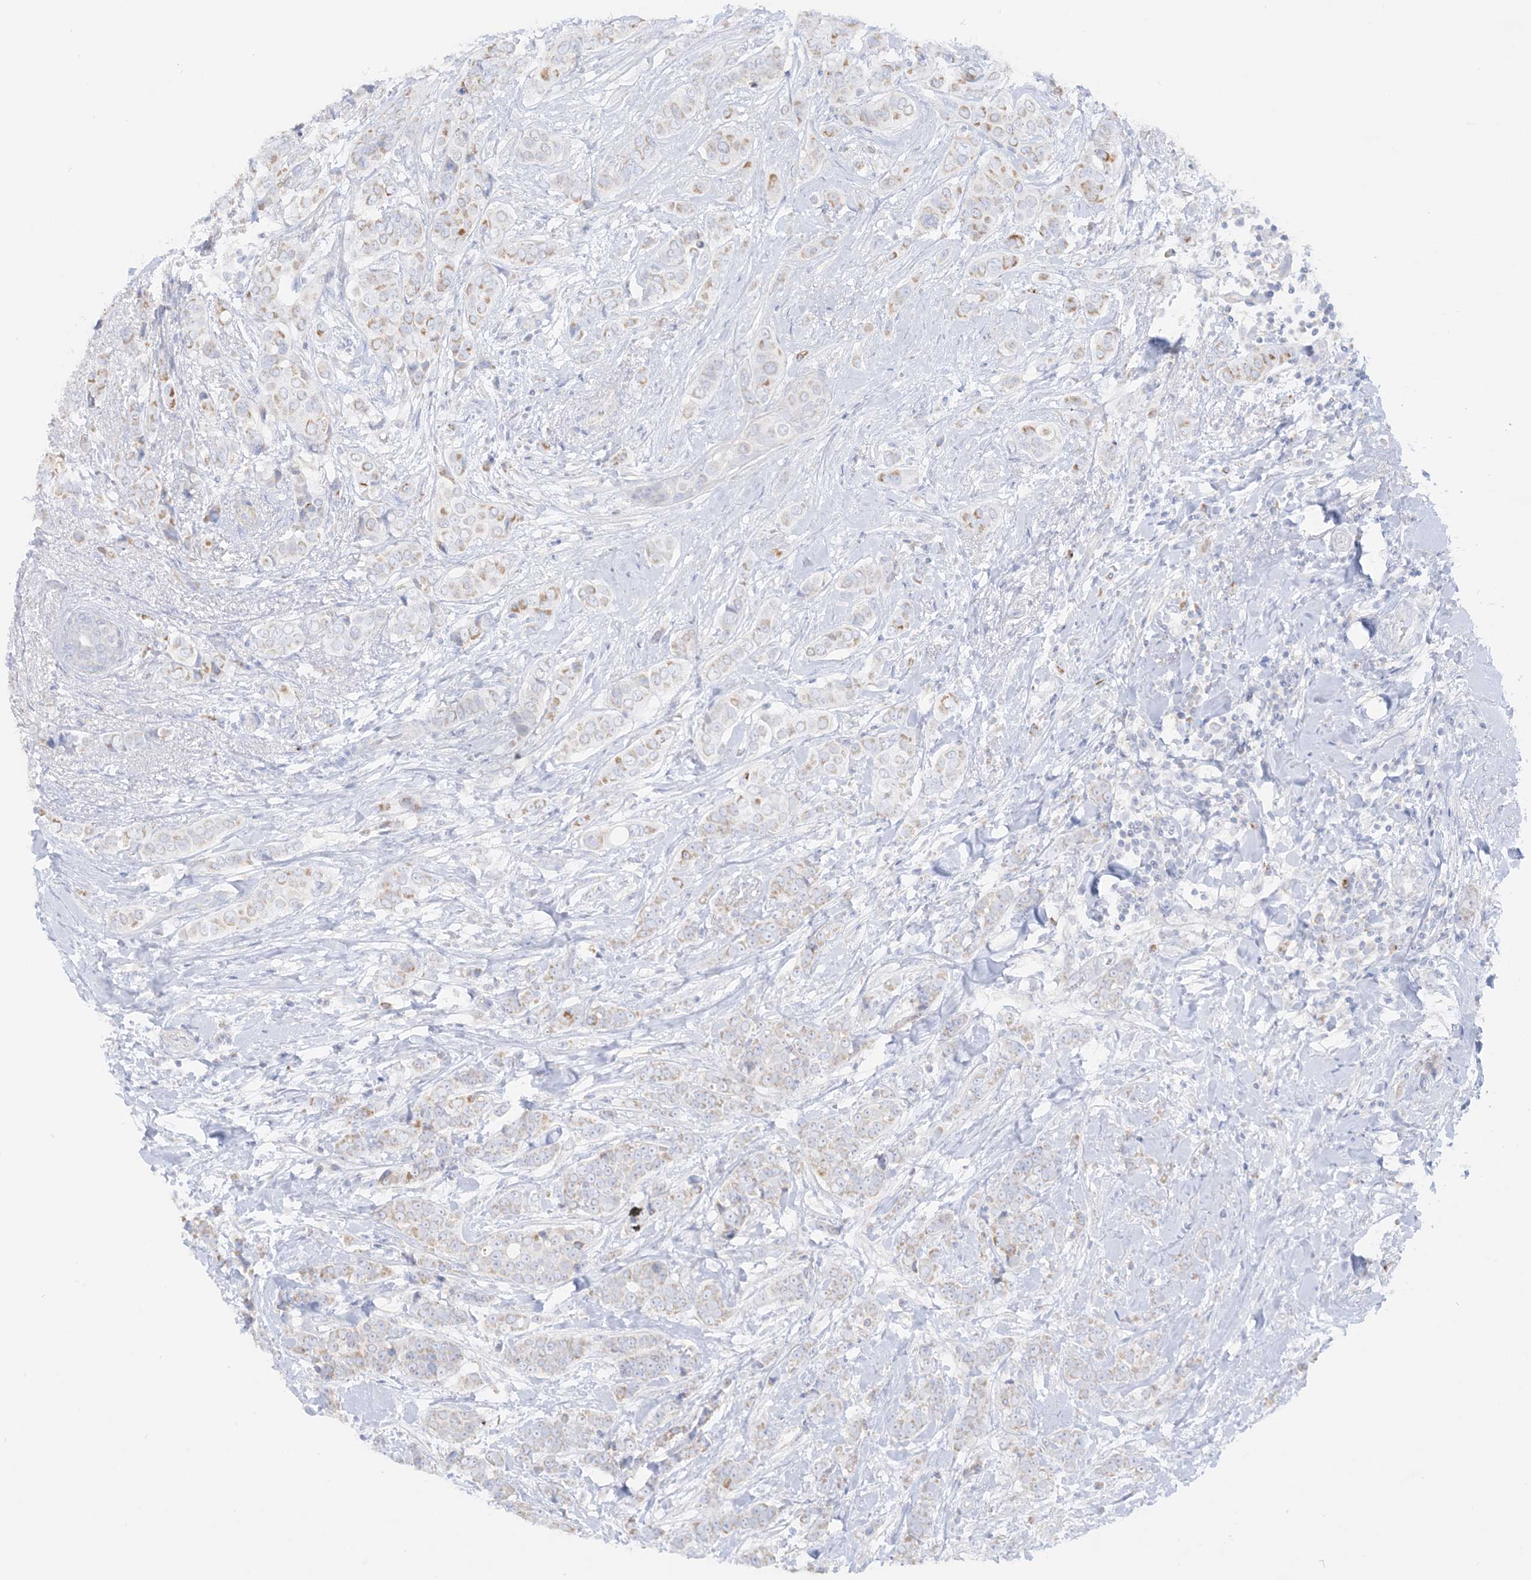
{"staining": {"intensity": "moderate", "quantity": "<25%", "location": "cytoplasmic/membranous"}, "tissue": "breast cancer", "cell_type": "Tumor cells", "image_type": "cancer", "snomed": [{"axis": "morphology", "description": "Lobular carcinoma"}, {"axis": "topography", "description": "Breast"}], "caption": "Breast cancer stained with a brown dye shows moderate cytoplasmic/membranous positive staining in approximately <25% of tumor cells.", "gene": "SLC26A3", "patient": {"sex": "female", "age": 51}}